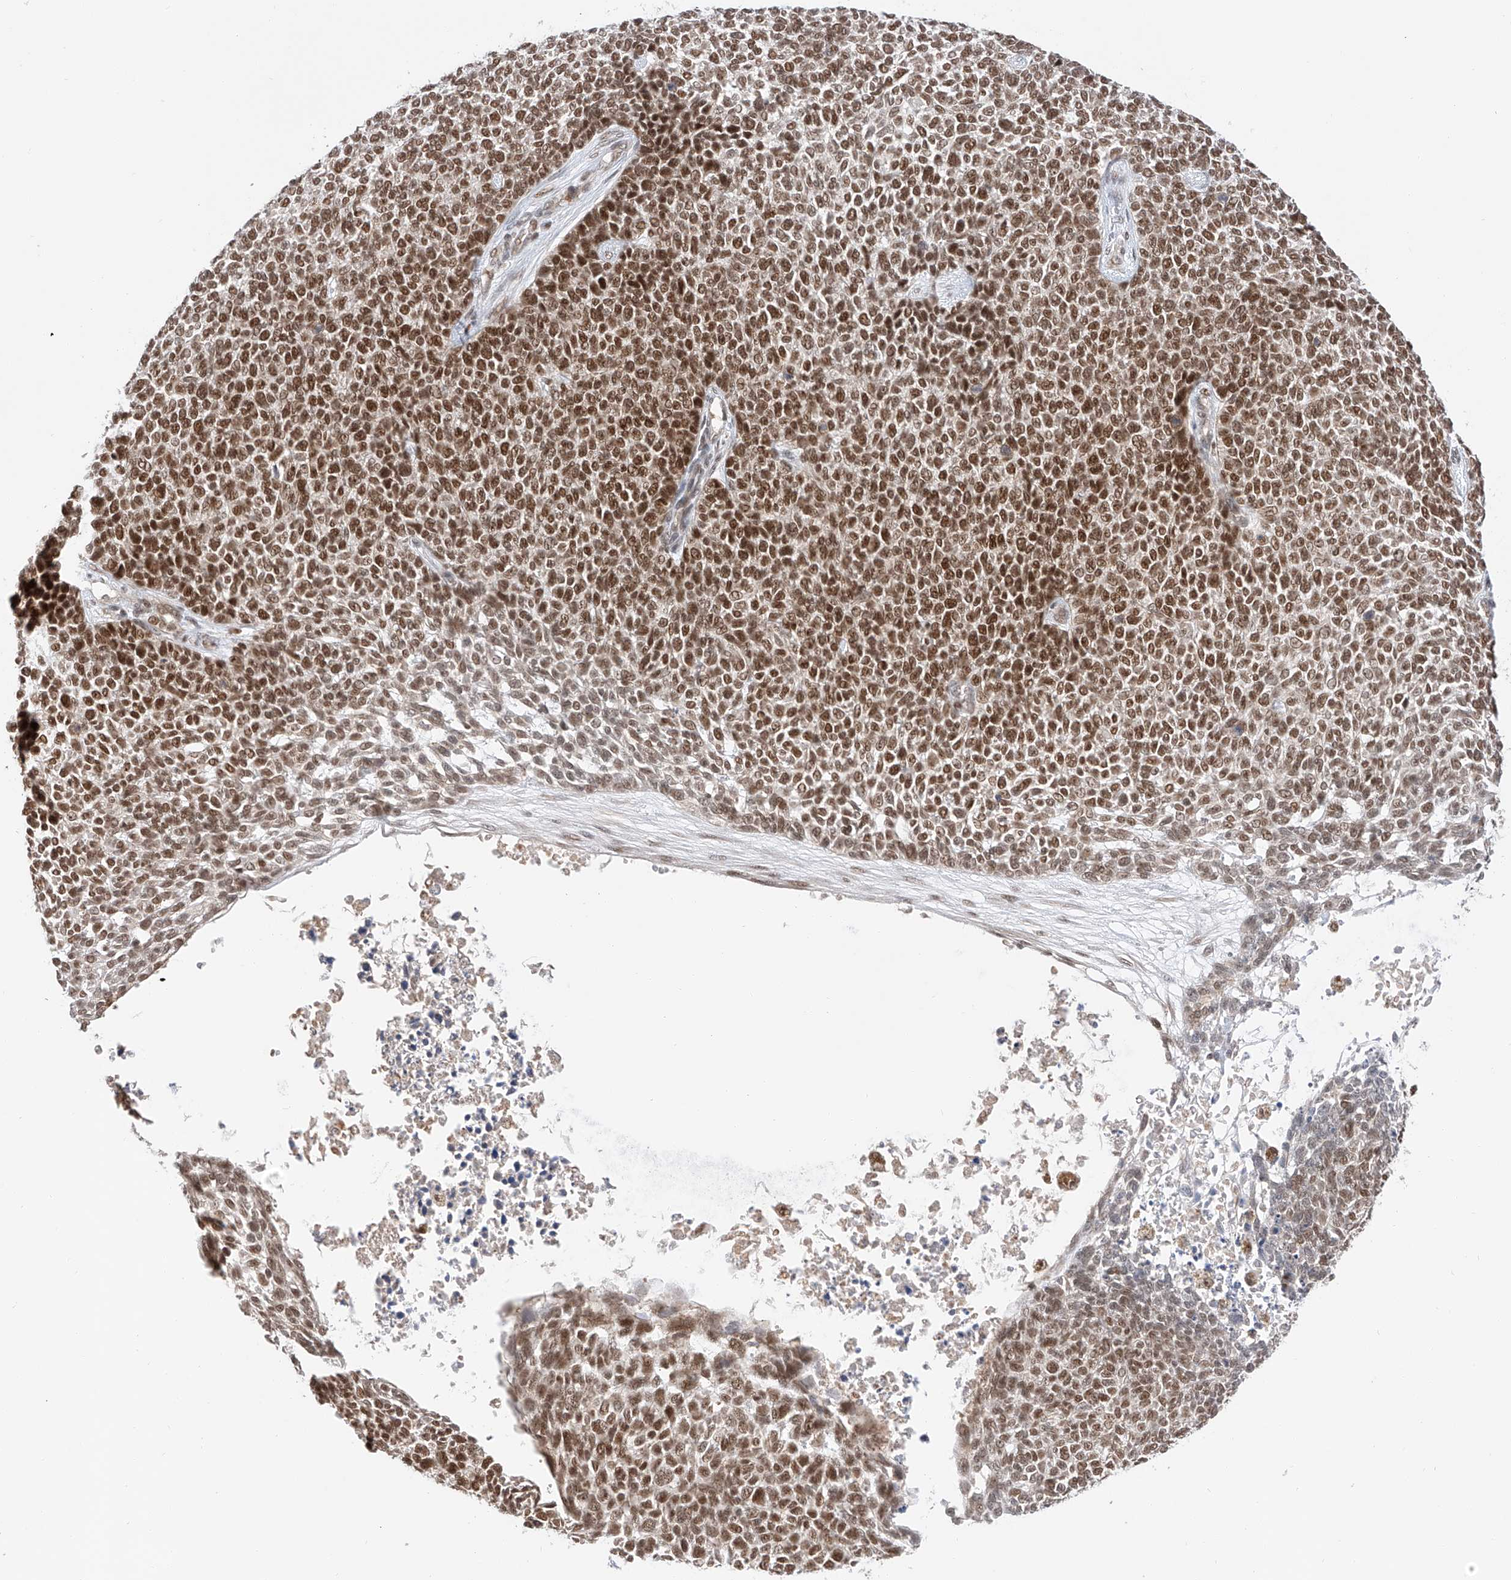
{"staining": {"intensity": "strong", "quantity": ">75%", "location": "nuclear"}, "tissue": "skin cancer", "cell_type": "Tumor cells", "image_type": "cancer", "snomed": [{"axis": "morphology", "description": "Basal cell carcinoma"}, {"axis": "topography", "description": "Skin"}], "caption": "Strong nuclear positivity for a protein is identified in about >75% of tumor cells of skin cancer (basal cell carcinoma) using immunohistochemistry (IHC).", "gene": "POGK", "patient": {"sex": "female", "age": 84}}